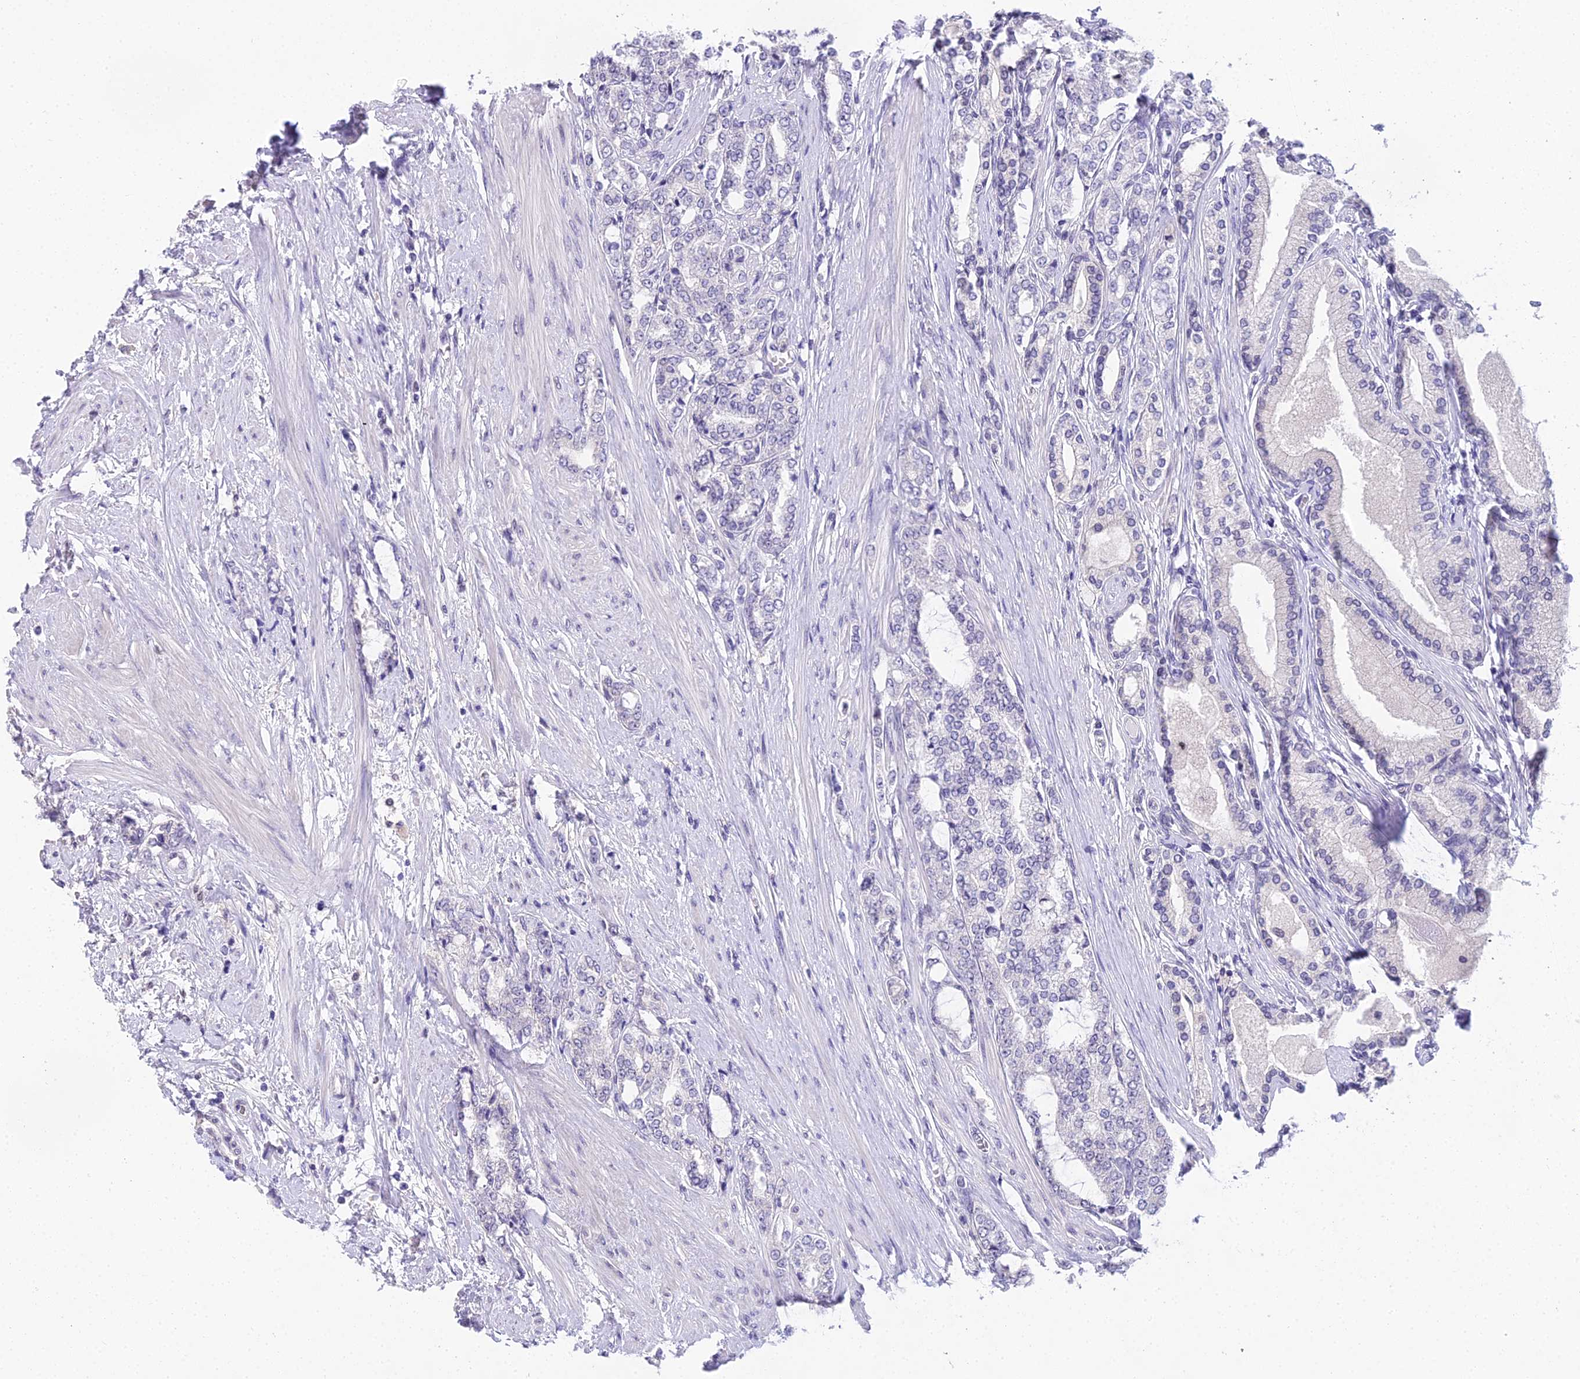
{"staining": {"intensity": "negative", "quantity": "none", "location": "none"}, "tissue": "prostate cancer", "cell_type": "Tumor cells", "image_type": "cancer", "snomed": [{"axis": "morphology", "description": "Adenocarcinoma, High grade"}, {"axis": "topography", "description": "Prostate"}], "caption": "Immunohistochemistry (IHC) of high-grade adenocarcinoma (prostate) exhibits no staining in tumor cells.", "gene": "MAT2A", "patient": {"sex": "male", "age": 64}}